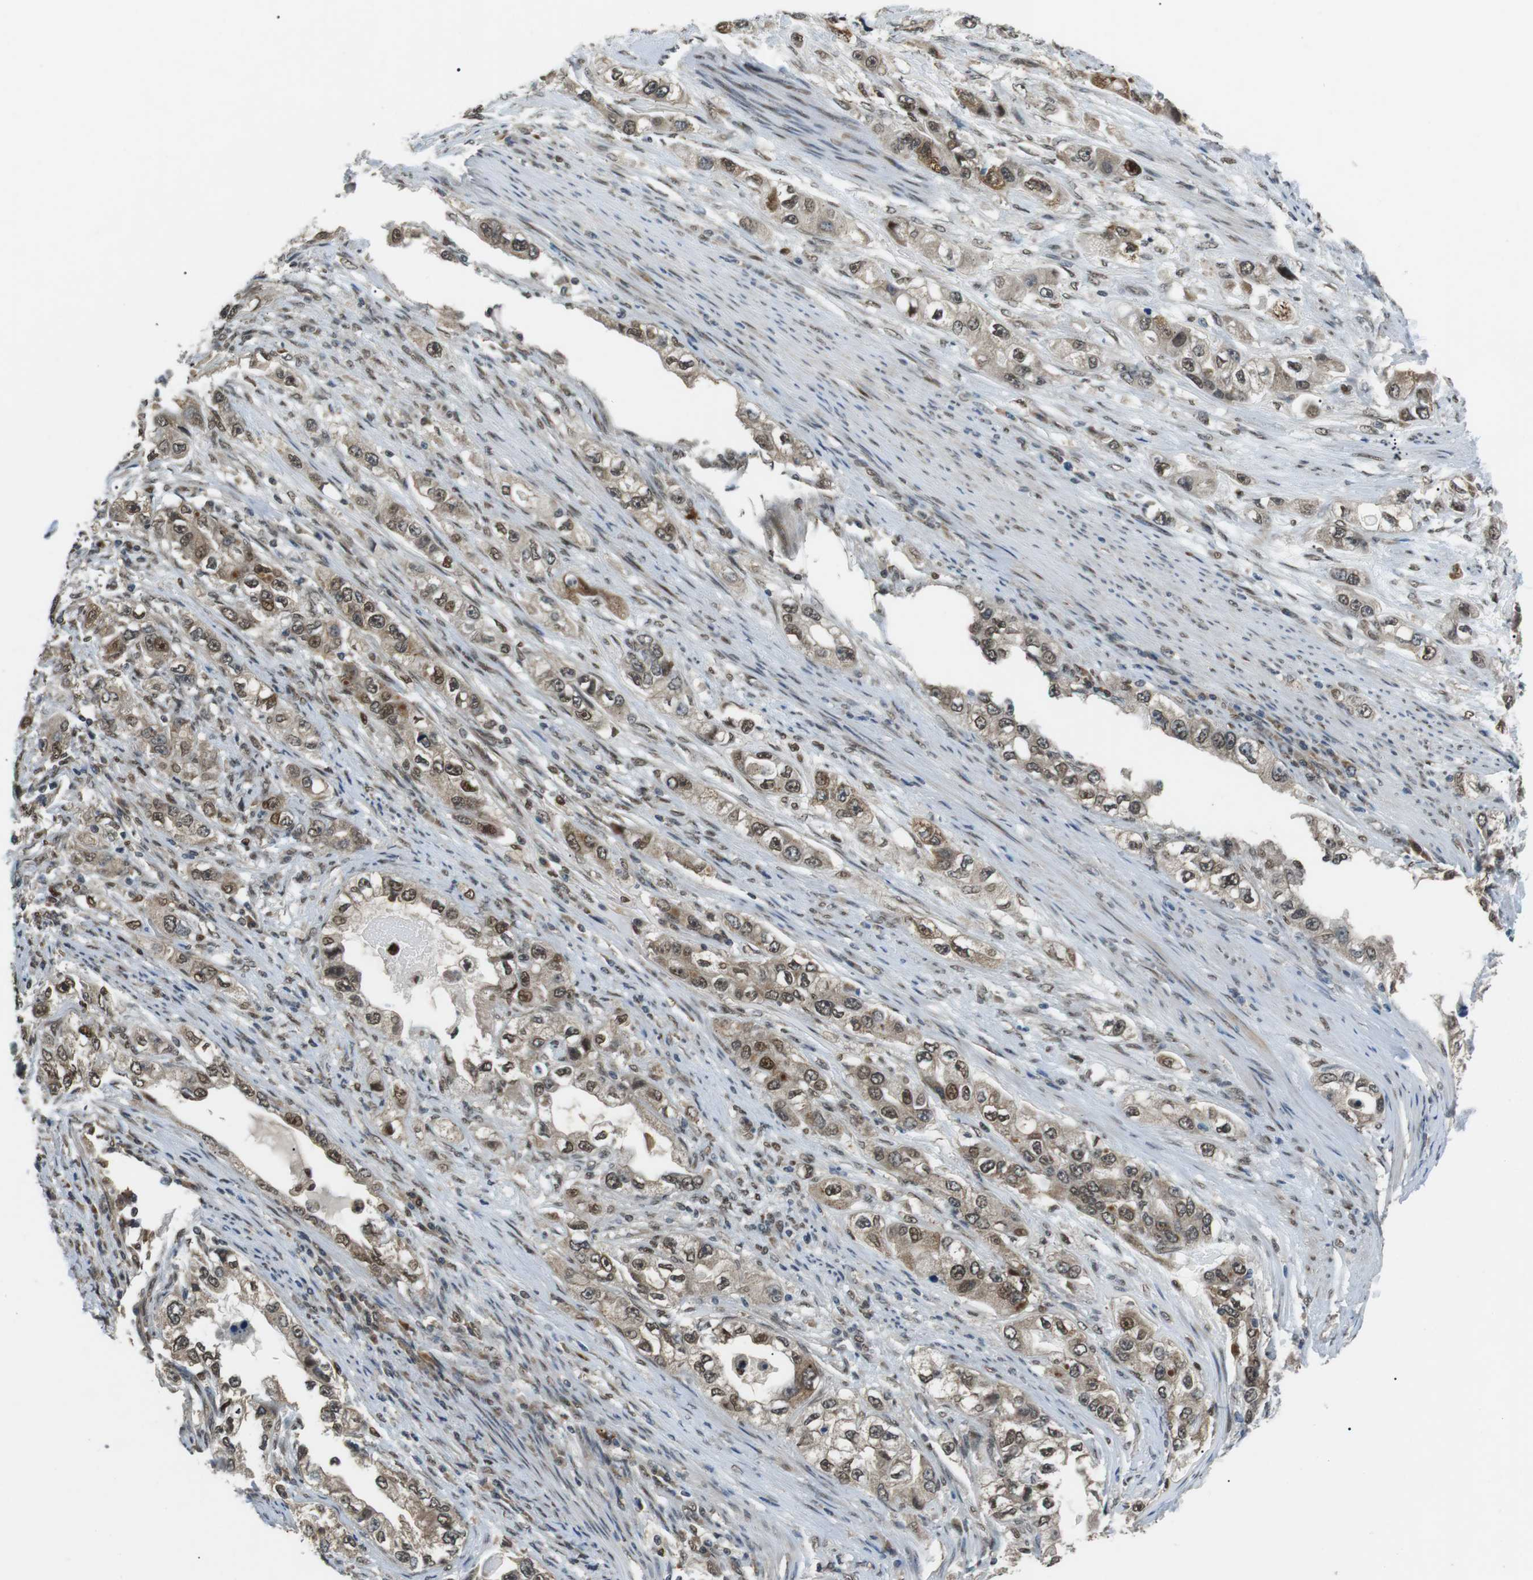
{"staining": {"intensity": "moderate", "quantity": ">75%", "location": "cytoplasmic/membranous,nuclear"}, "tissue": "stomach cancer", "cell_type": "Tumor cells", "image_type": "cancer", "snomed": [{"axis": "morphology", "description": "Adenocarcinoma, NOS"}, {"axis": "topography", "description": "Stomach, lower"}], "caption": "Brown immunohistochemical staining in adenocarcinoma (stomach) demonstrates moderate cytoplasmic/membranous and nuclear staining in about >75% of tumor cells. The protein is stained brown, and the nuclei are stained in blue (DAB IHC with brightfield microscopy, high magnification).", "gene": "ORAI3", "patient": {"sex": "female", "age": 93}}